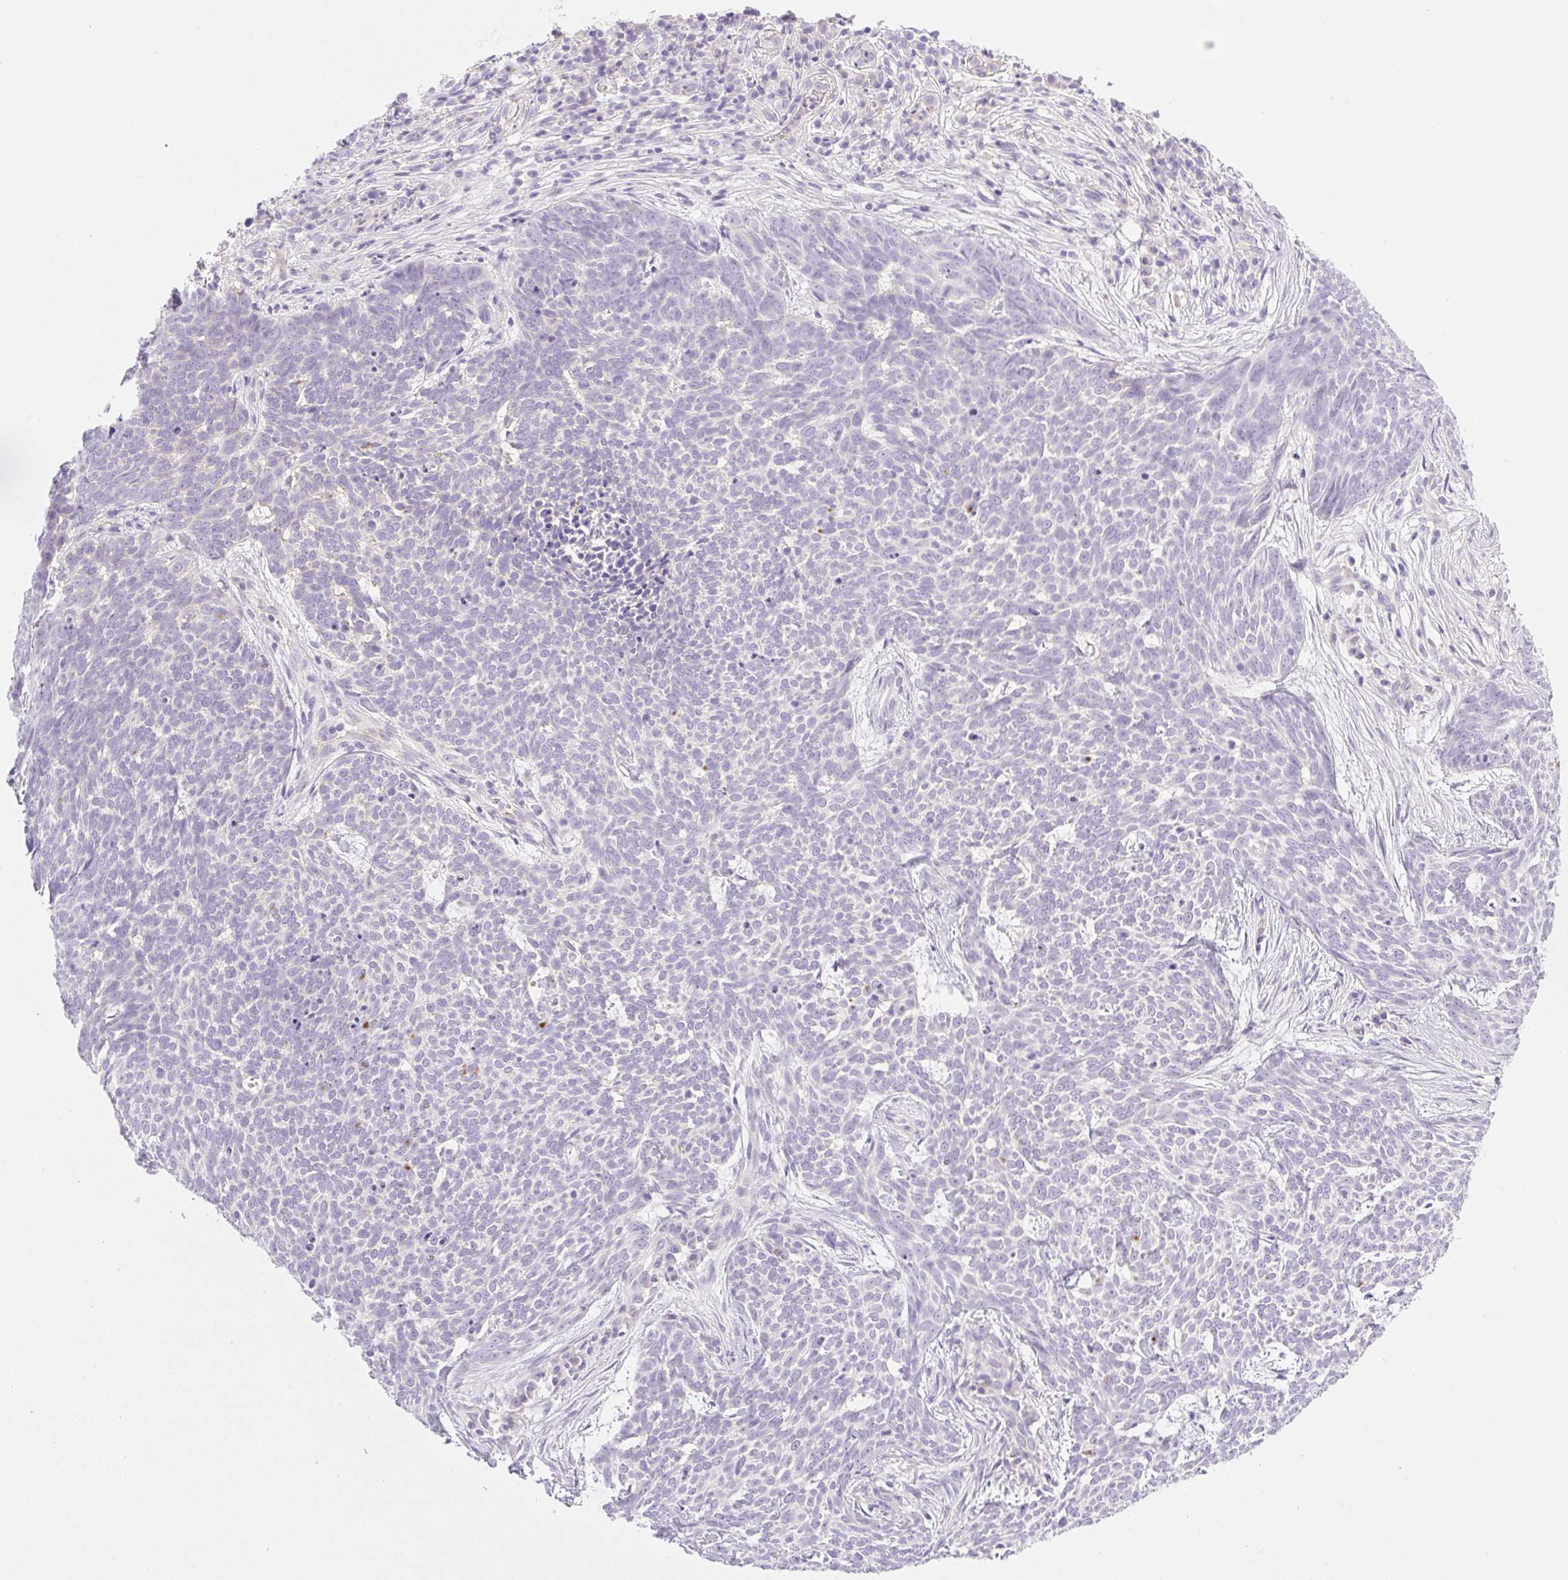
{"staining": {"intensity": "negative", "quantity": "none", "location": "none"}, "tissue": "skin cancer", "cell_type": "Tumor cells", "image_type": "cancer", "snomed": [{"axis": "morphology", "description": "Basal cell carcinoma"}, {"axis": "topography", "description": "Skin"}], "caption": "IHC image of neoplastic tissue: human basal cell carcinoma (skin) stained with DAB (3,3'-diaminobenzidine) exhibits no significant protein staining in tumor cells.", "gene": "MIA2", "patient": {"sex": "female", "age": 93}}